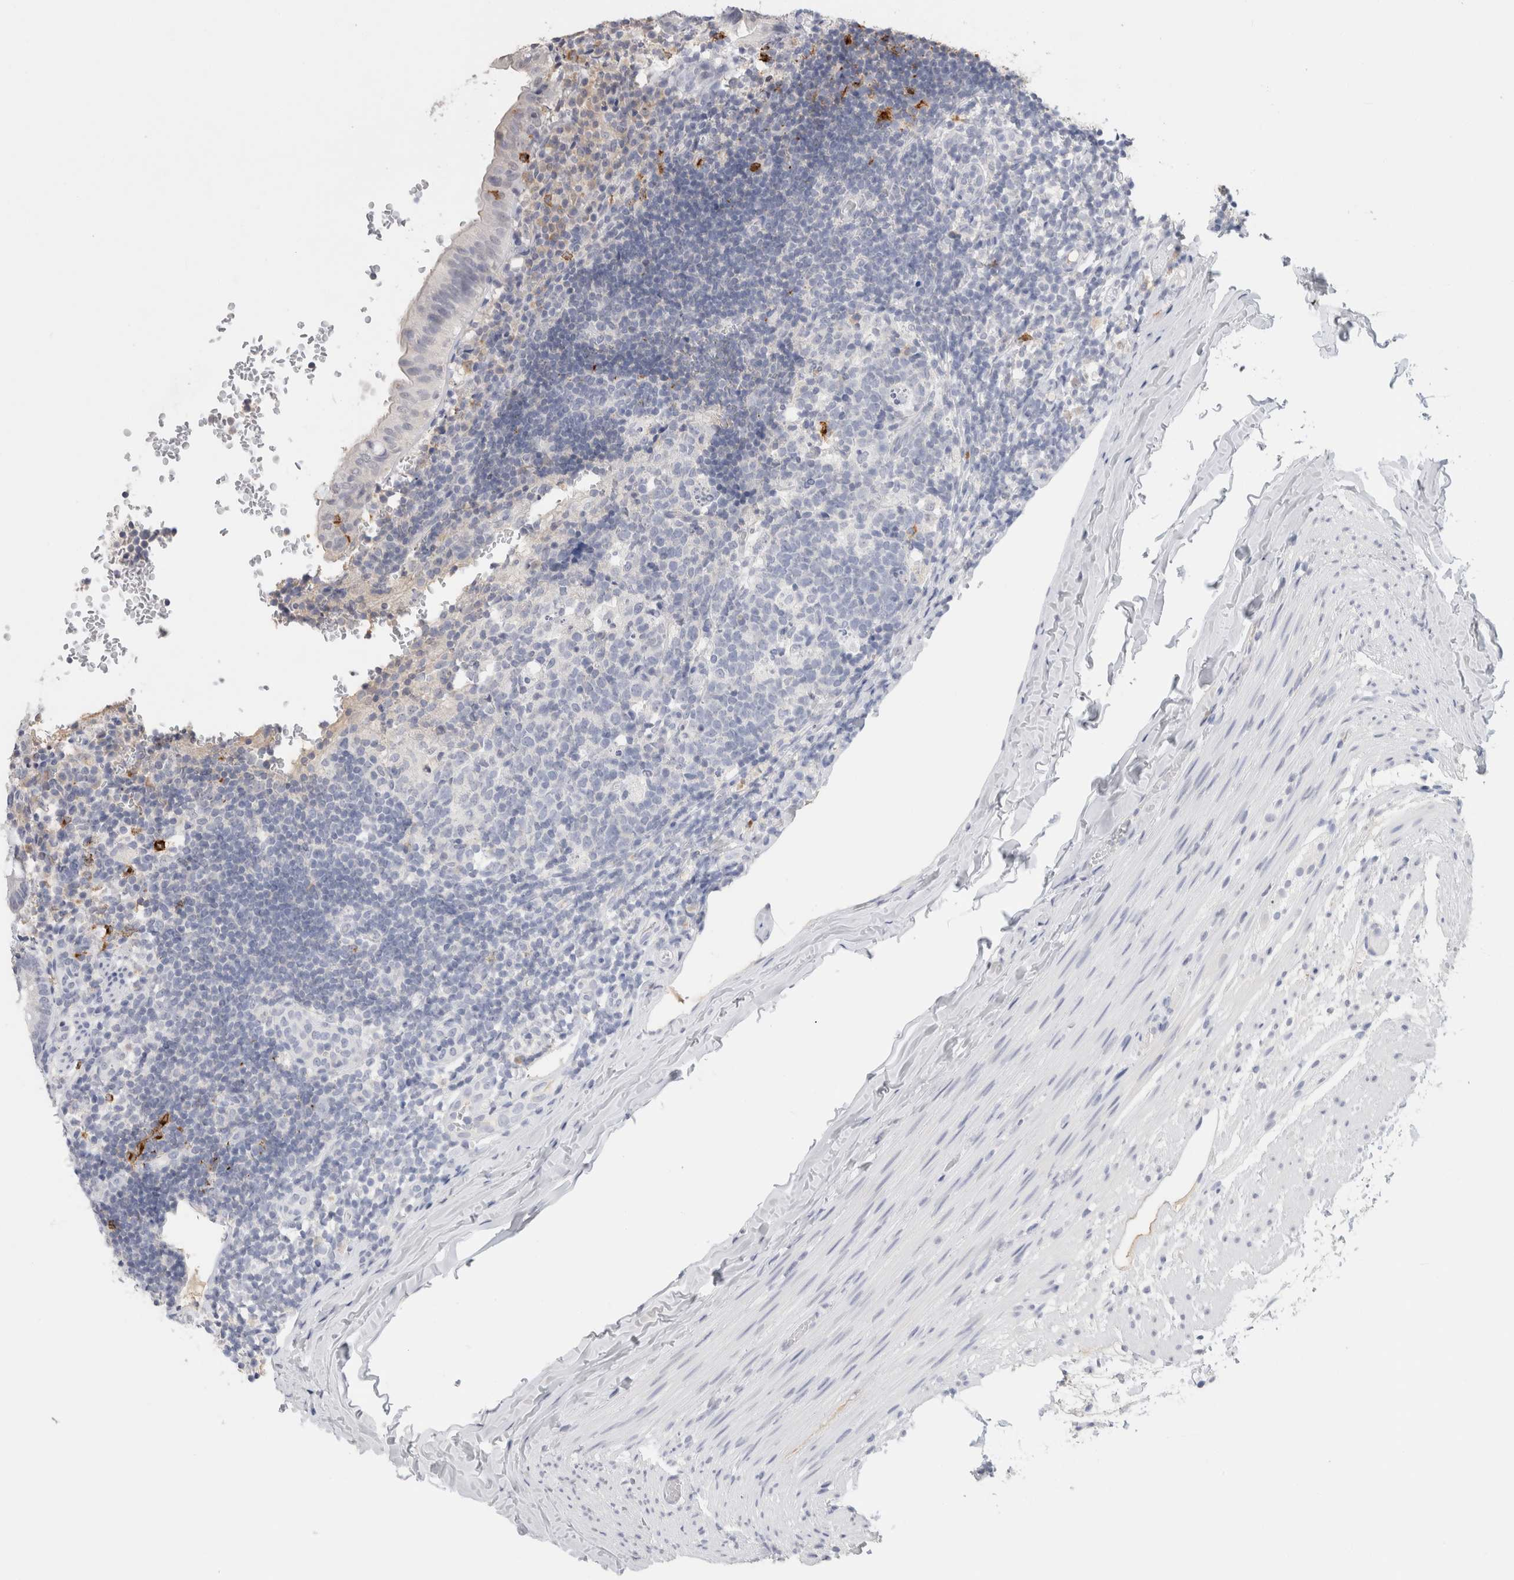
{"staining": {"intensity": "negative", "quantity": "none", "location": "none"}, "tissue": "appendix", "cell_type": "Glandular cells", "image_type": "normal", "snomed": [{"axis": "morphology", "description": "Normal tissue, NOS"}, {"axis": "topography", "description": "Appendix"}], "caption": "DAB (3,3'-diaminobenzidine) immunohistochemical staining of unremarkable human appendix exhibits no significant positivity in glandular cells. (DAB (3,3'-diaminobenzidine) IHC visualized using brightfield microscopy, high magnification).", "gene": "LAMP3", "patient": {"sex": "male", "age": 8}}